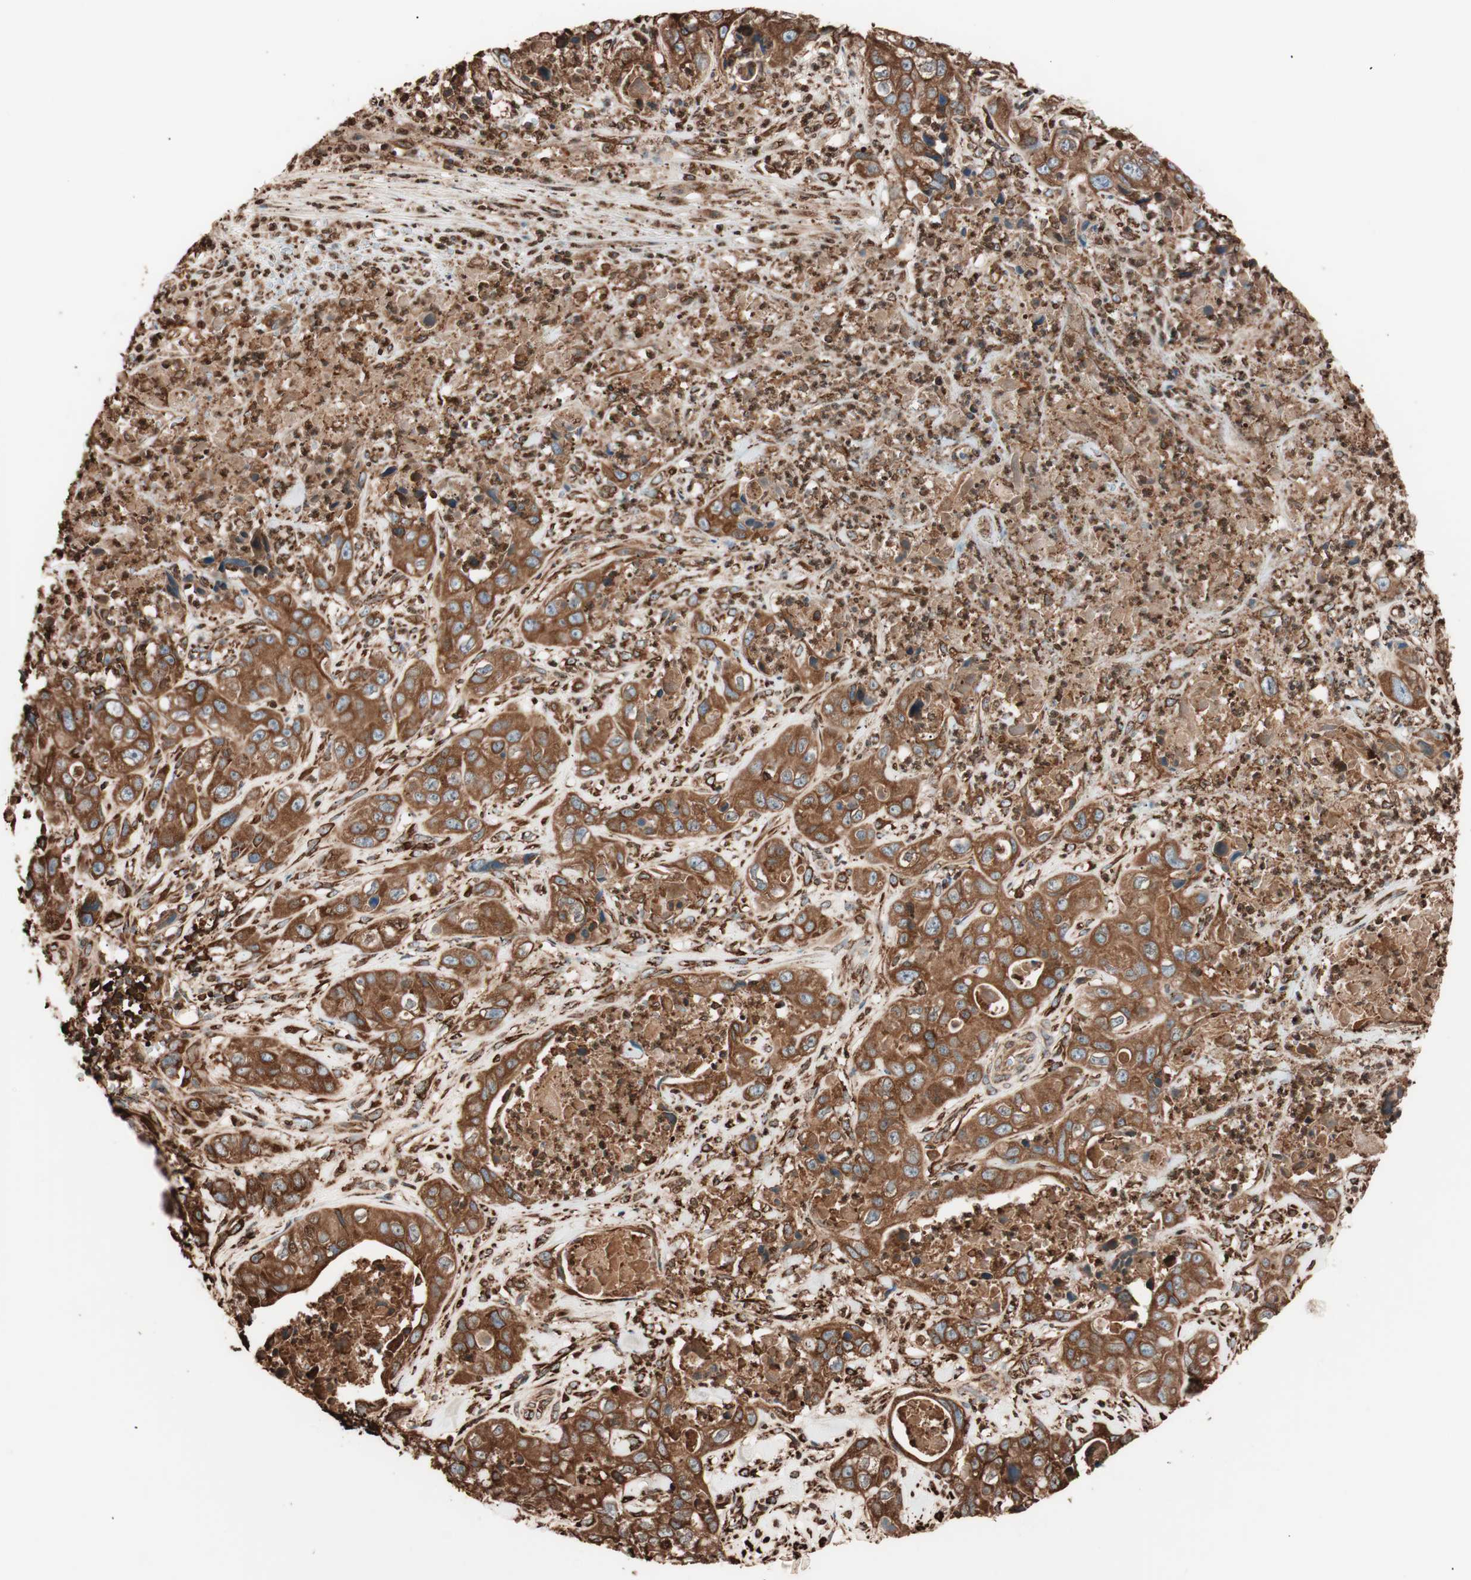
{"staining": {"intensity": "strong", "quantity": ">75%", "location": "cytoplasmic/membranous"}, "tissue": "liver cancer", "cell_type": "Tumor cells", "image_type": "cancer", "snomed": [{"axis": "morphology", "description": "Cholangiocarcinoma"}, {"axis": "topography", "description": "Liver"}], "caption": "IHC photomicrograph of cholangiocarcinoma (liver) stained for a protein (brown), which exhibits high levels of strong cytoplasmic/membranous staining in about >75% of tumor cells.", "gene": "VEGFA", "patient": {"sex": "female", "age": 61}}